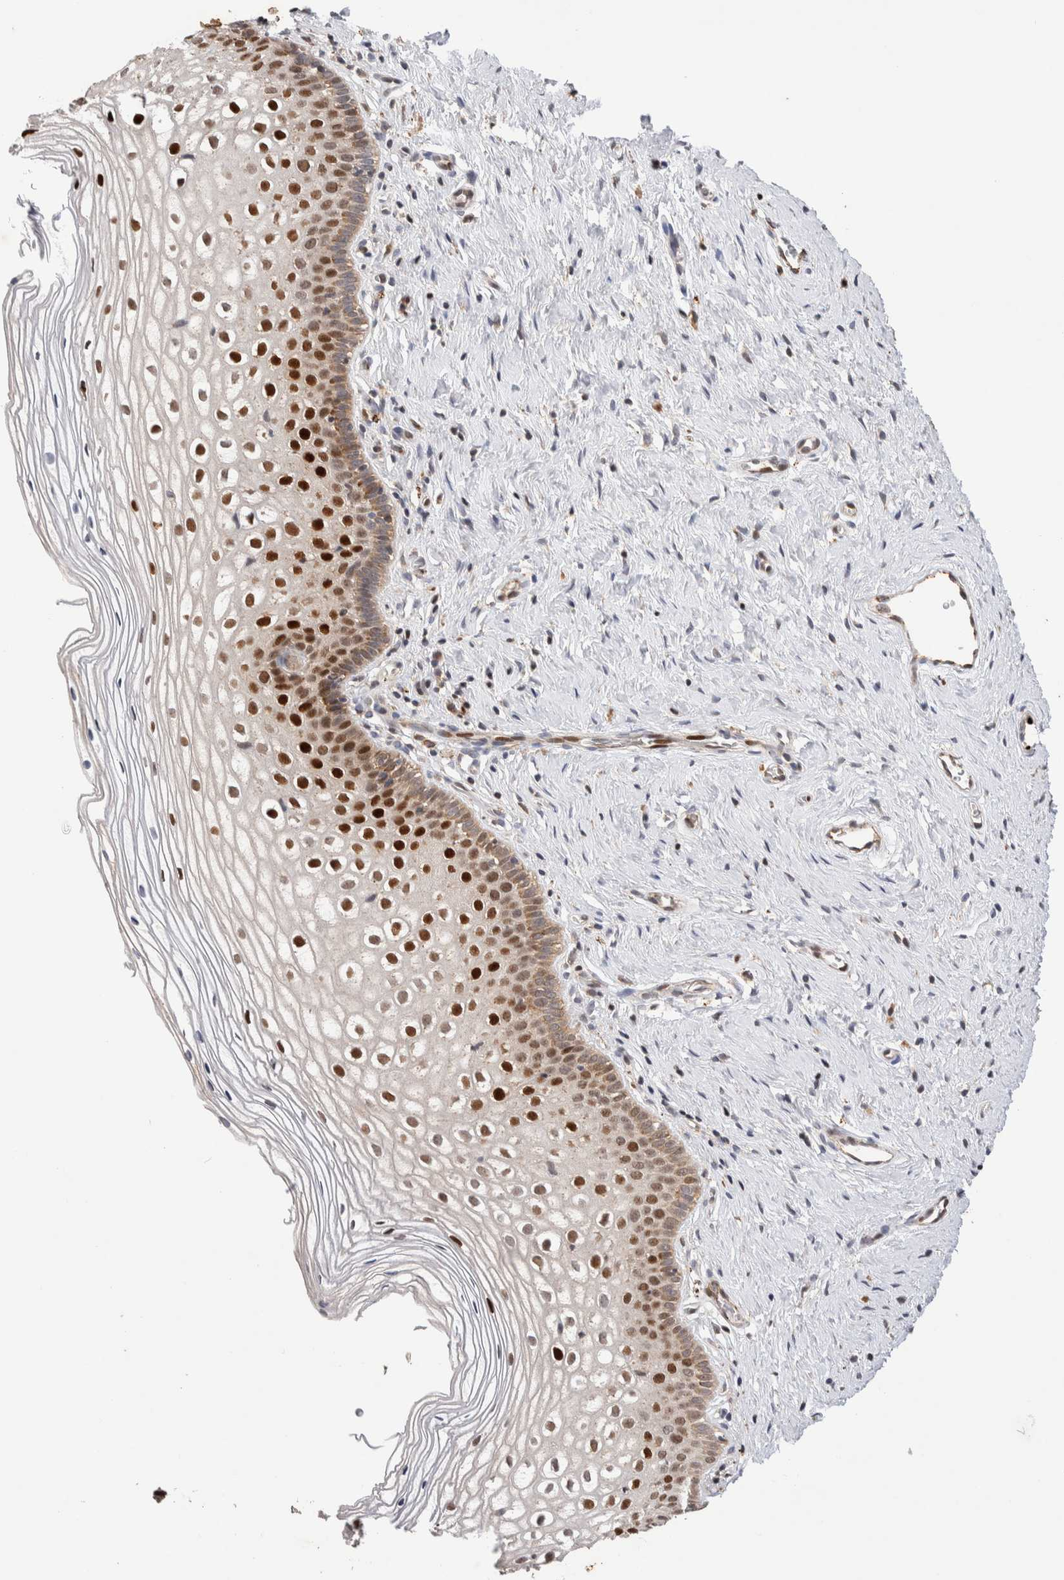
{"staining": {"intensity": "strong", "quantity": "25%-75%", "location": "nuclear"}, "tissue": "cervix", "cell_type": "Squamous epithelial cells", "image_type": "normal", "snomed": [{"axis": "morphology", "description": "Normal tissue, NOS"}, {"axis": "topography", "description": "Cervix"}], "caption": "Immunohistochemical staining of benign human cervix displays 25%-75% levels of strong nuclear protein positivity in about 25%-75% of squamous epithelial cells.", "gene": "NSMAF", "patient": {"sex": "female", "age": 27}}